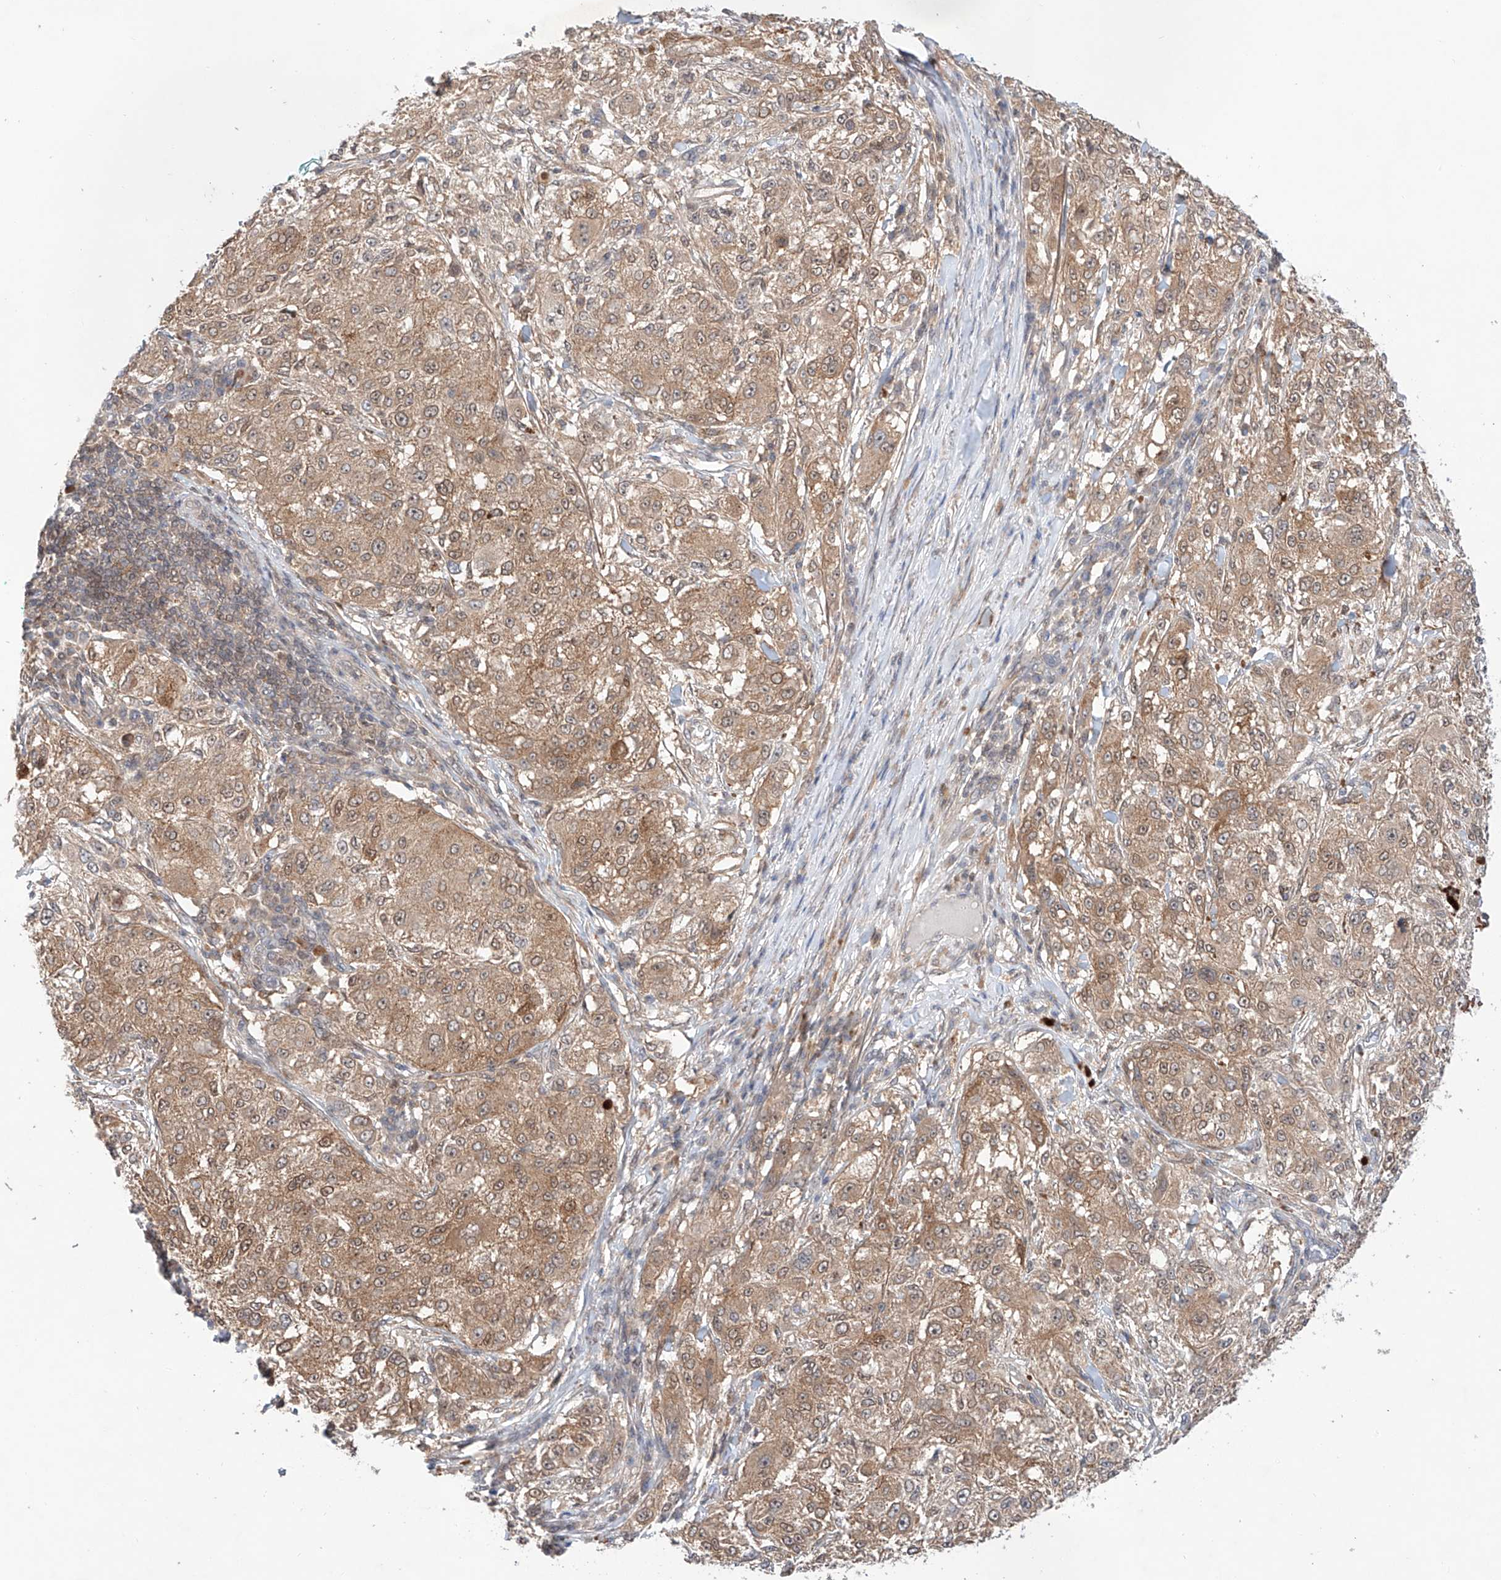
{"staining": {"intensity": "weak", "quantity": ">75%", "location": "cytoplasmic/membranous"}, "tissue": "melanoma", "cell_type": "Tumor cells", "image_type": "cancer", "snomed": [{"axis": "morphology", "description": "Necrosis, NOS"}, {"axis": "morphology", "description": "Malignant melanoma, NOS"}, {"axis": "topography", "description": "Skin"}], "caption": "There is low levels of weak cytoplasmic/membranous expression in tumor cells of malignant melanoma, as demonstrated by immunohistochemical staining (brown color).", "gene": "TSR2", "patient": {"sex": "female", "age": 87}}